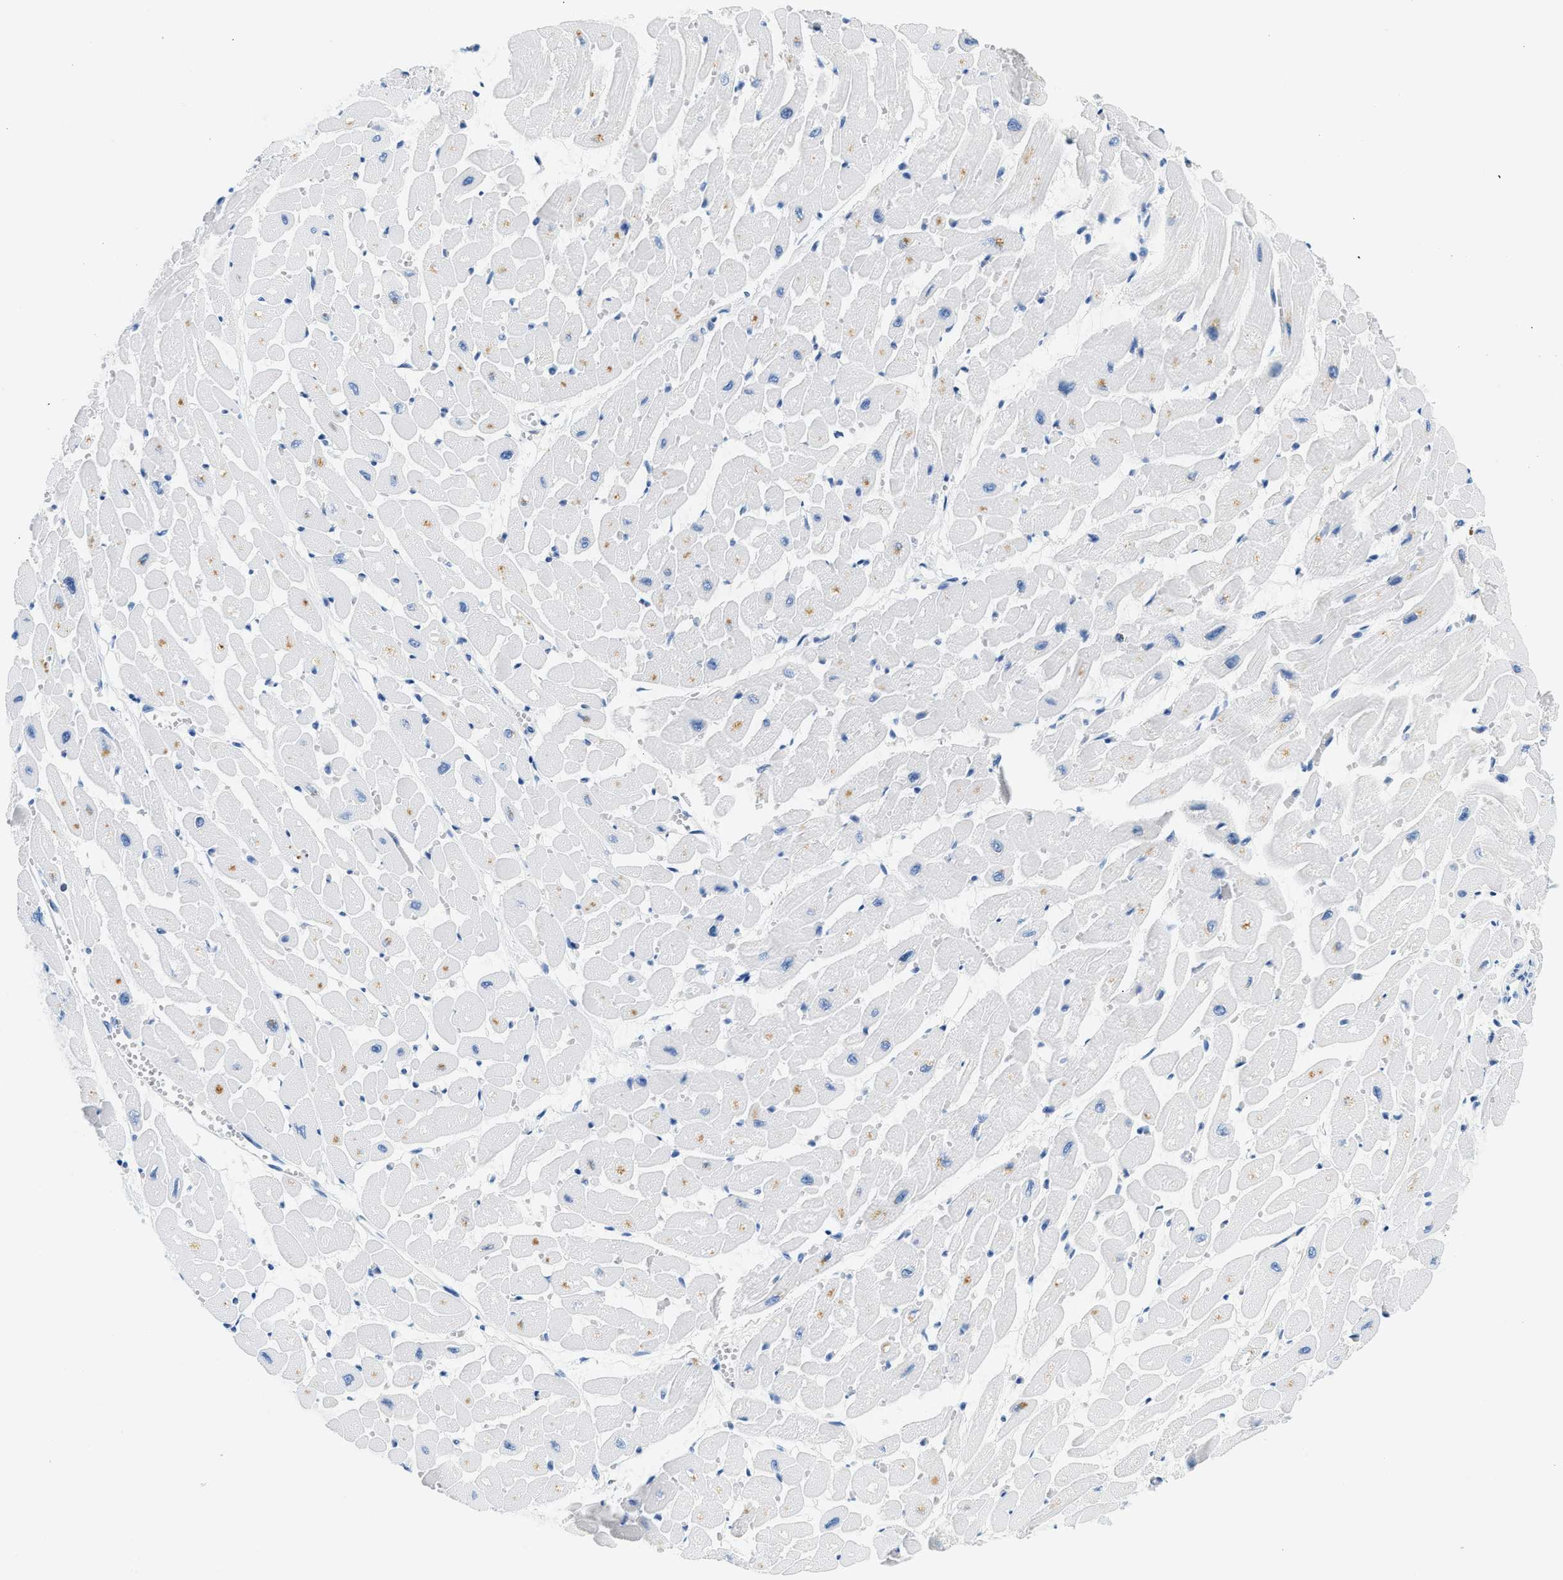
{"staining": {"intensity": "moderate", "quantity": "25%-75%", "location": "cytoplasmic/membranous"}, "tissue": "heart muscle", "cell_type": "Cardiomyocytes", "image_type": "normal", "snomed": [{"axis": "morphology", "description": "Normal tissue, NOS"}, {"axis": "topography", "description": "Heart"}], "caption": "Immunohistochemistry (IHC) image of unremarkable heart muscle: heart muscle stained using immunohistochemistry (IHC) exhibits medium levels of moderate protein expression localized specifically in the cytoplasmic/membranous of cardiomyocytes, appearing as a cytoplasmic/membranous brown color.", "gene": "STXBP2", "patient": {"sex": "male", "age": 45}}